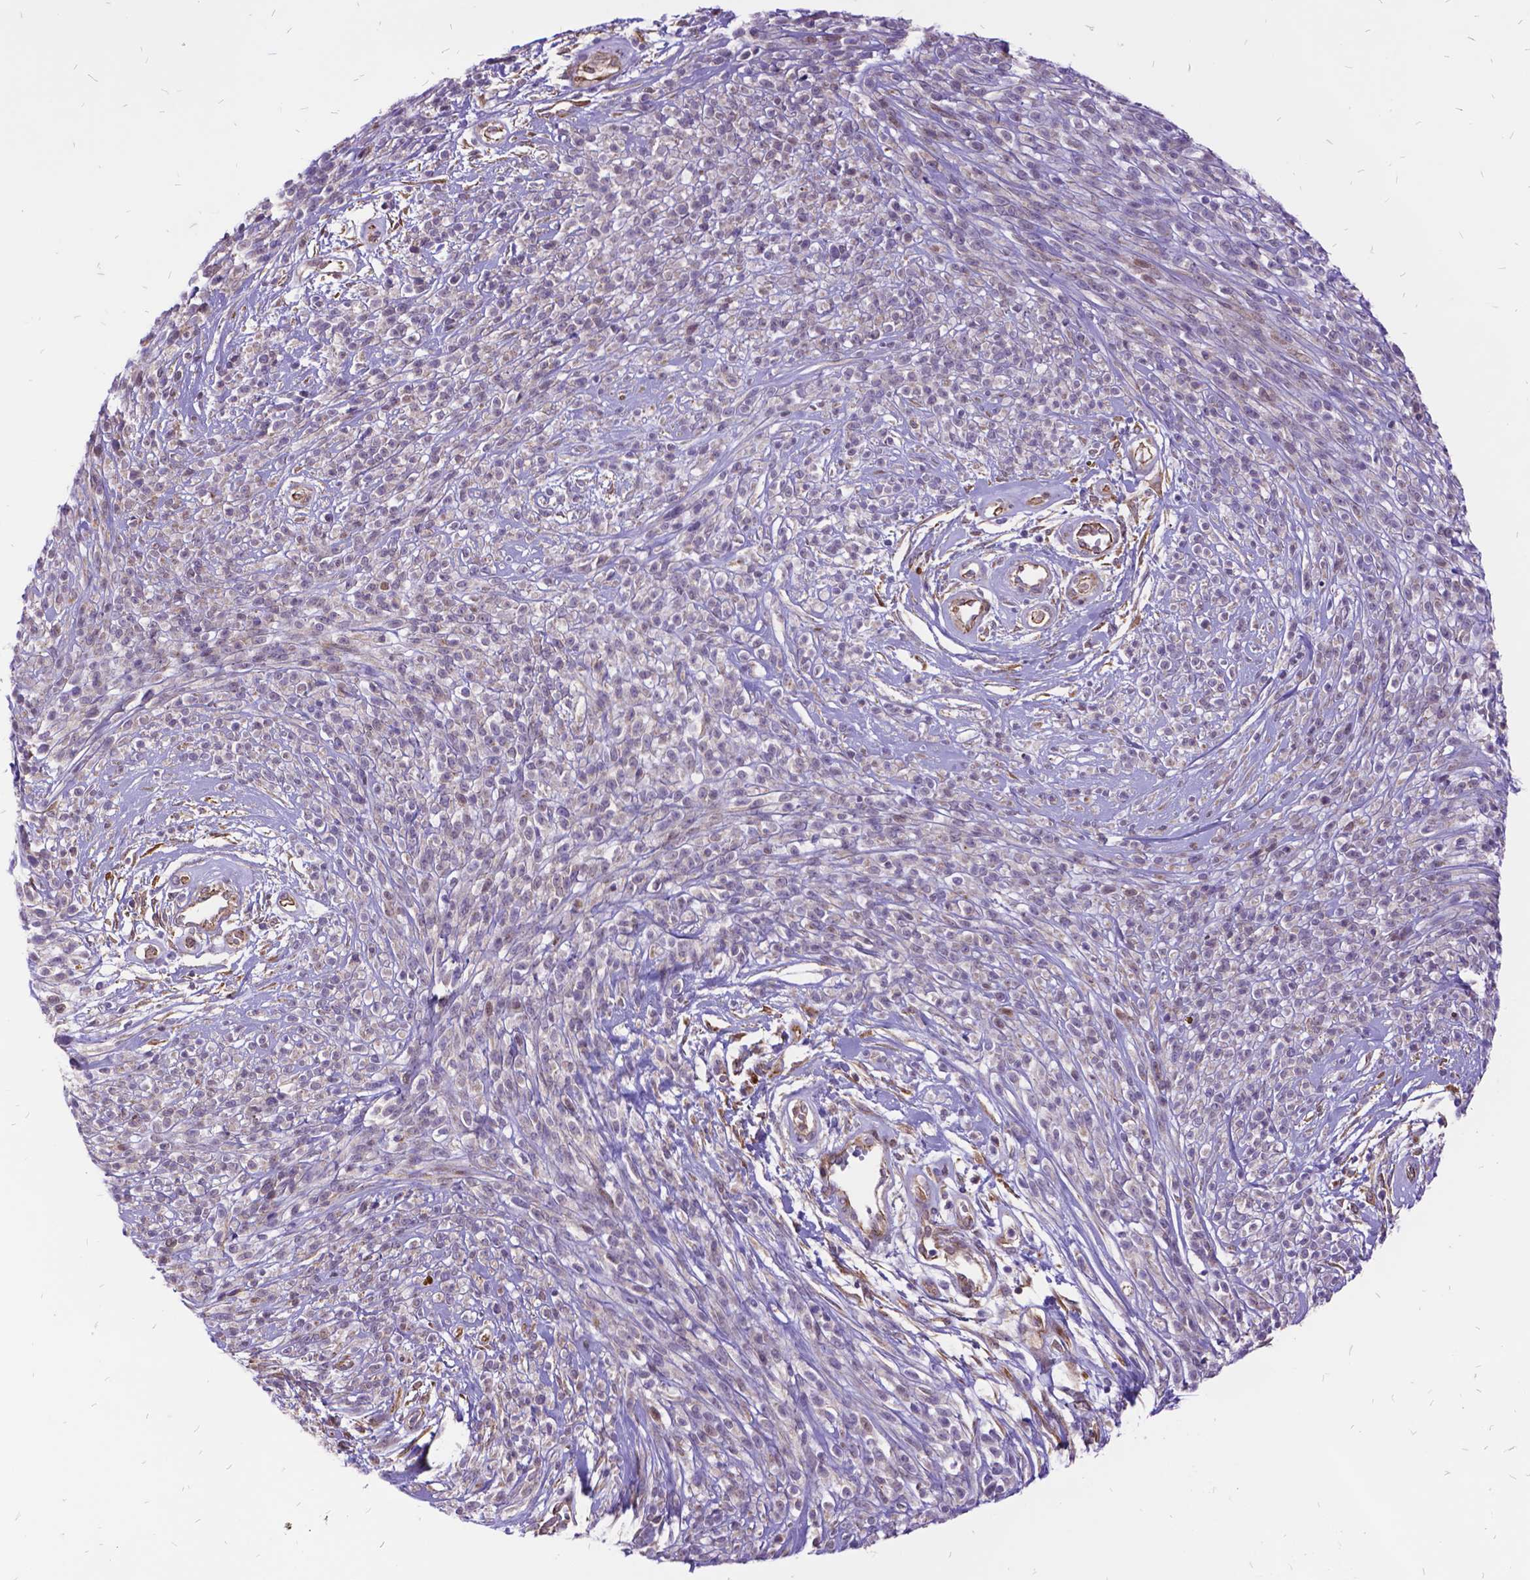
{"staining": {"intensity": "negative", "quantity": "none", "location": "none"}, "tissue": "melanoma", "cell_type": "Tumor cells", "image_type": "cancer", "snomed": [{"axis": "morphology", "description": "Malignant melanoma, NOS"}, {"axis": "topography", "description": "Skin"}, {"axis": "topography", "description": "Skin of trunk"}], "caption": "Melanoma was stained to show a protein in brown. There is no significant expression in tumor cells.", "gene": "GRB7", "patient": {"sex": "male", "age": 74}}